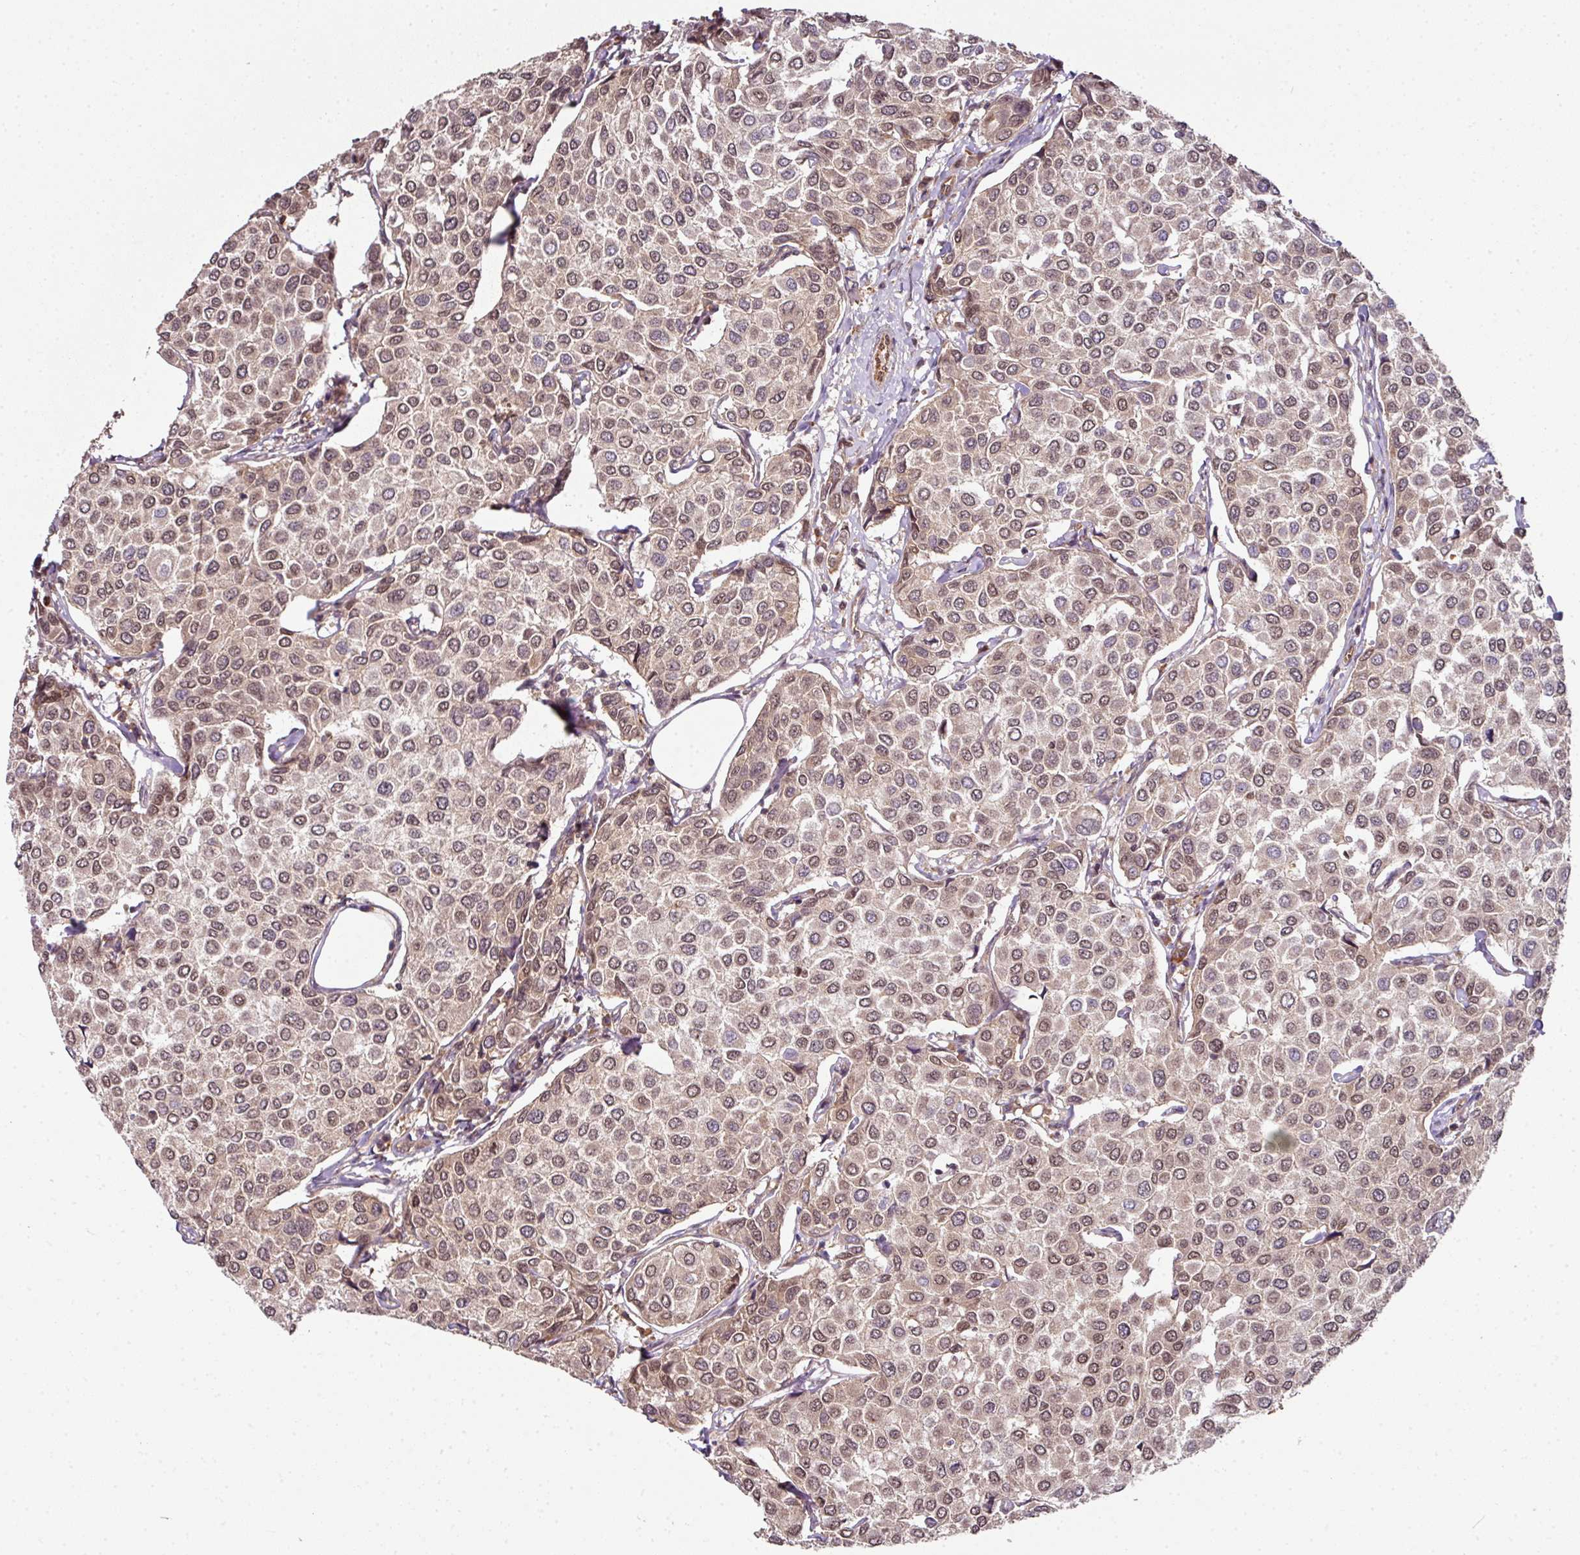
{"staining": {"intensity": "moderate", "quantity": ">75%", "location": "cytoplasmic/membranous,nuclear"}, "tissue": "breast cancer", "cell_type": "Tumor cells", "image_type": "cancer", "snomed": [{"axis": "morphology", "description": "Duct carcinoma"}, {"axis": "topography", "description": "Breast"}], "caption": "Moderate cytoplasmic/membranous and nuclear protein positivity is present in about >75% of tumor cells in breast cancer.", "gene": "ANKRD18A", "patient": {"sex": "female", "age": 55}}